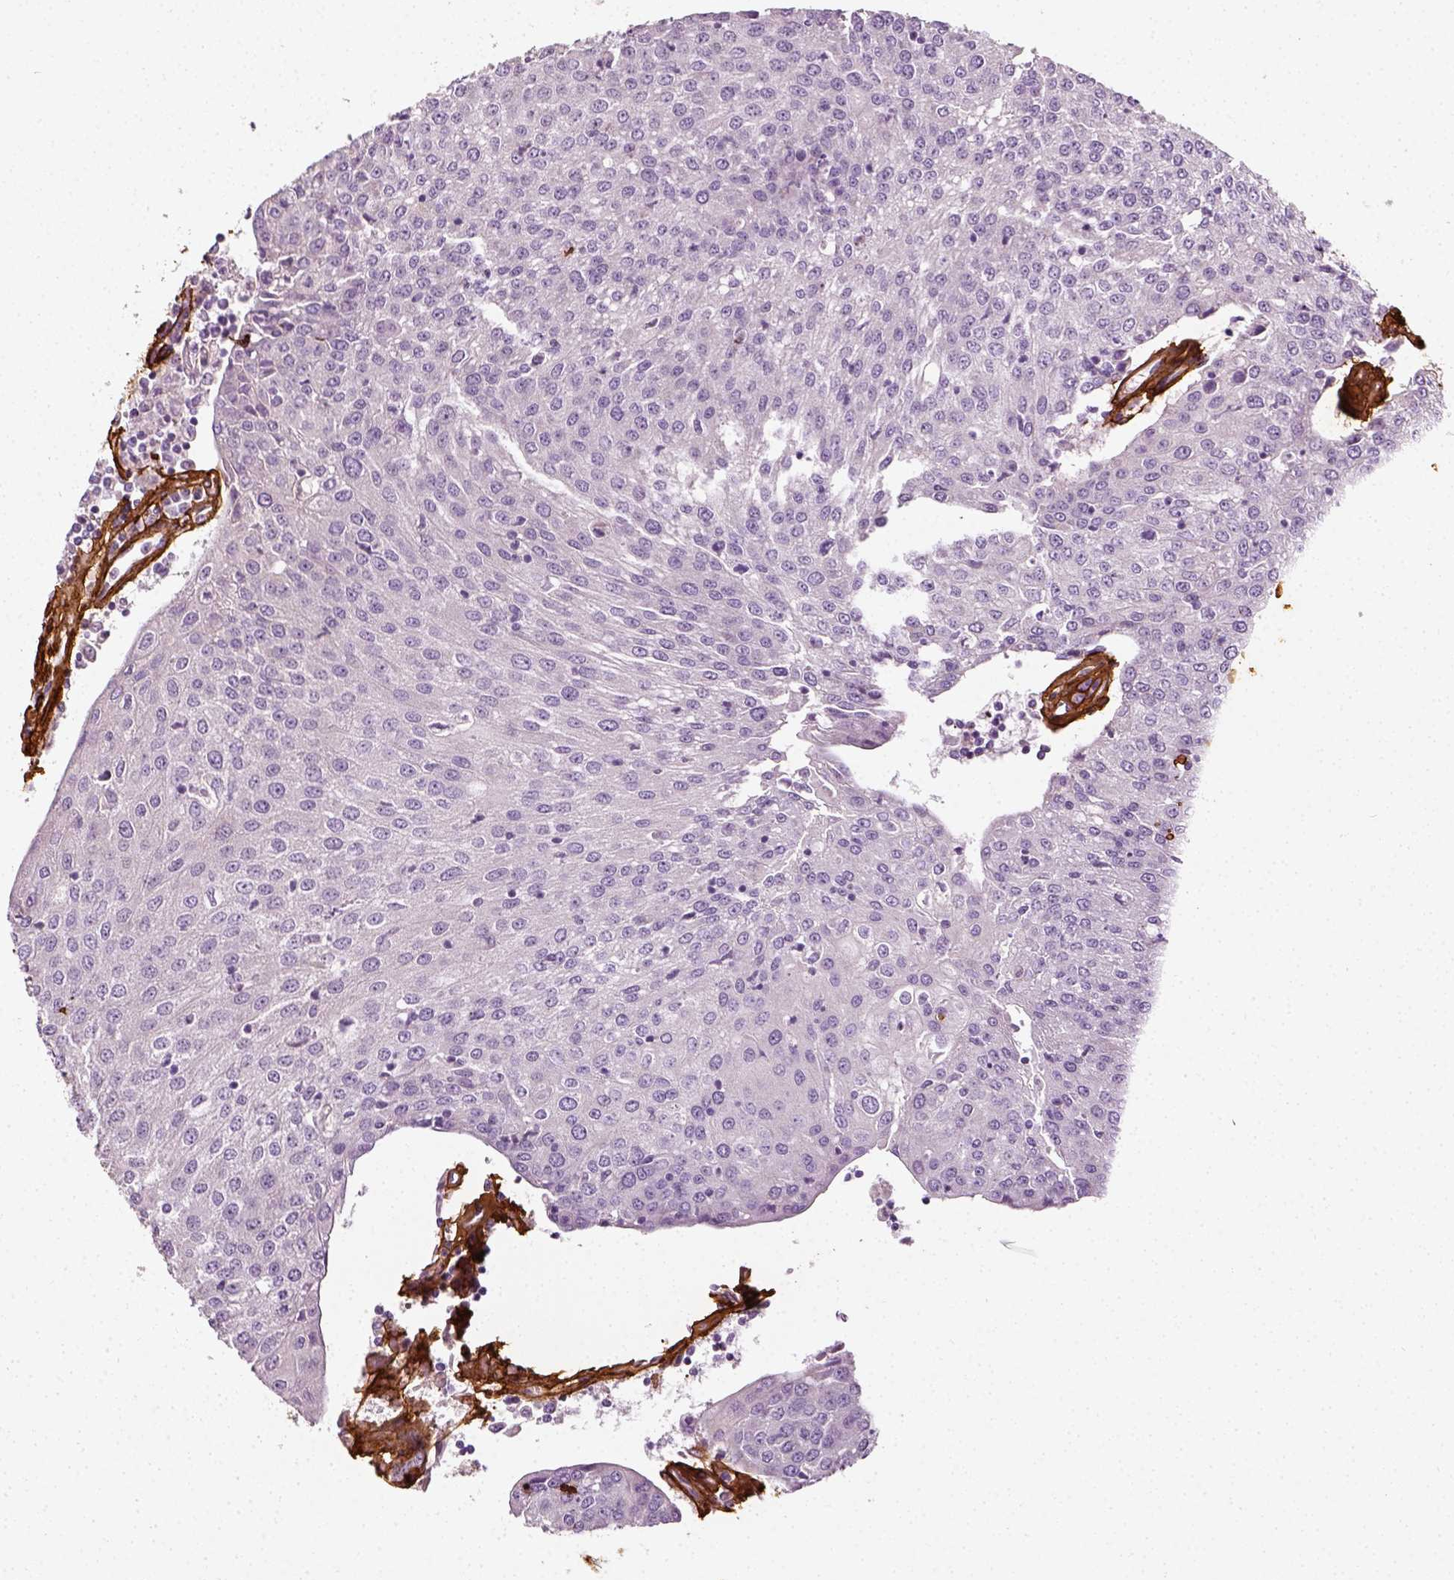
{"staining": {"intensity": "negative", "quantity": "none", "location": "none"}, "tissue": "urothelial cancer", "cell_type": "Tumor cells", "image_type": "cancer", "snomed": [{"axis": "morphology", "description": "Urothelial carcinoma, High grade"}, {"axis": "topography", "description": "Urinary bladder"}], "caption": "Urothelial cancer was stained to show a protein in brown. There is no significant expression in tumor cells. (DAB (3,3'-diaminobenzidine) IHC with hematoxylin counter stain).", "gene": "COL6A2", "patient": {"sex": "female", "age": 85}}